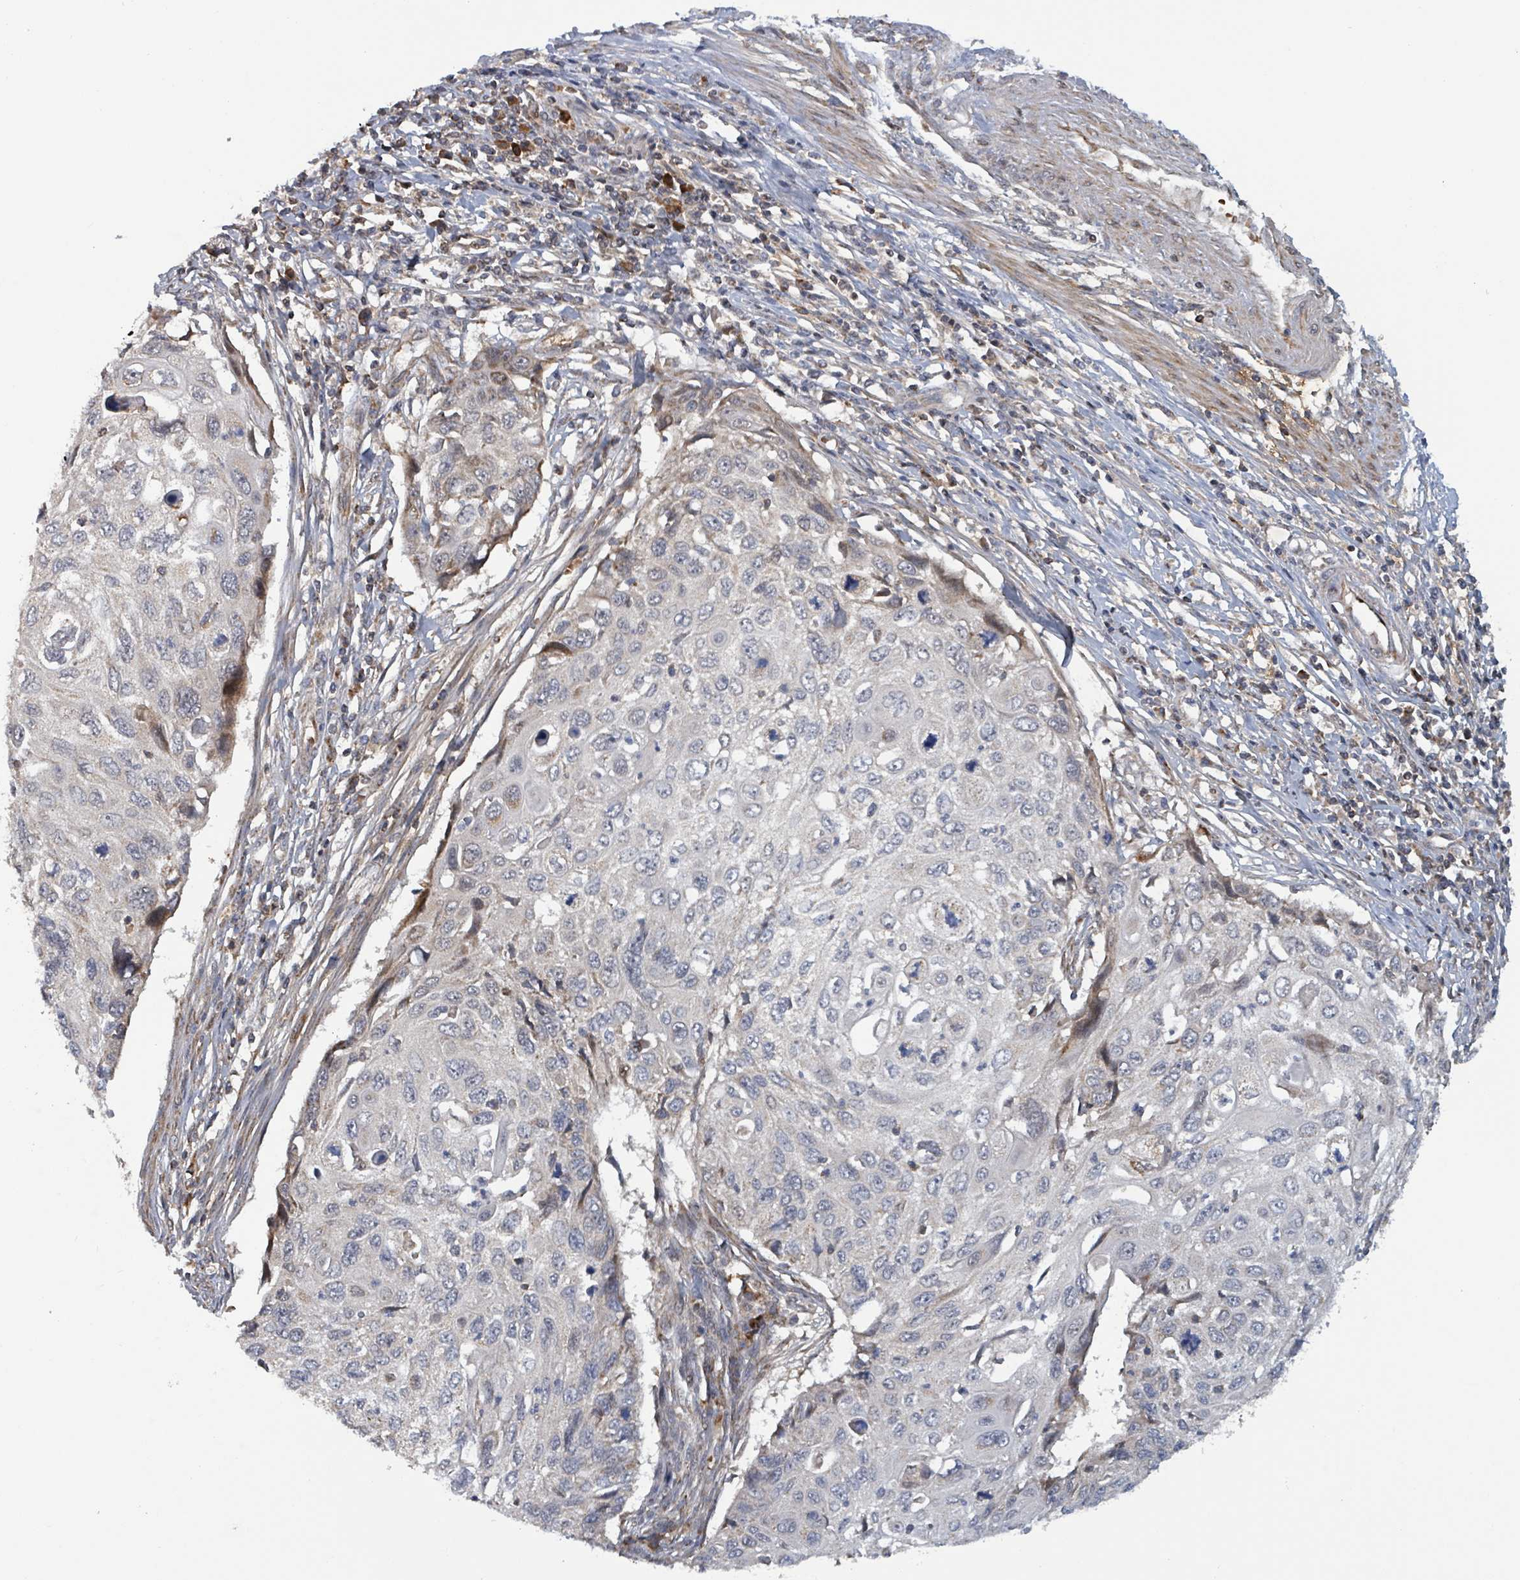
{"staining": {"intensity": "moderate", "quantity": "<25%", "location": "cytoplasmic/membranous"}, "tissue": "cervical cancer", "cell_type": "Tumor cells", "image_type": "cancer", "snomed": [{"axis": "morphology", "description": "Squamous cell carcinoma, NOS"}, {"axis": "topography", "description": "Cervix"}], "caption": "Cervical squamous cell carcinoma stained with IHC reveals moderate cytoplasmic/membranous staining in about <25% of tumor cells.", "gene": "HIVEP1", "patient": {"sex": "female", "age": 70}}